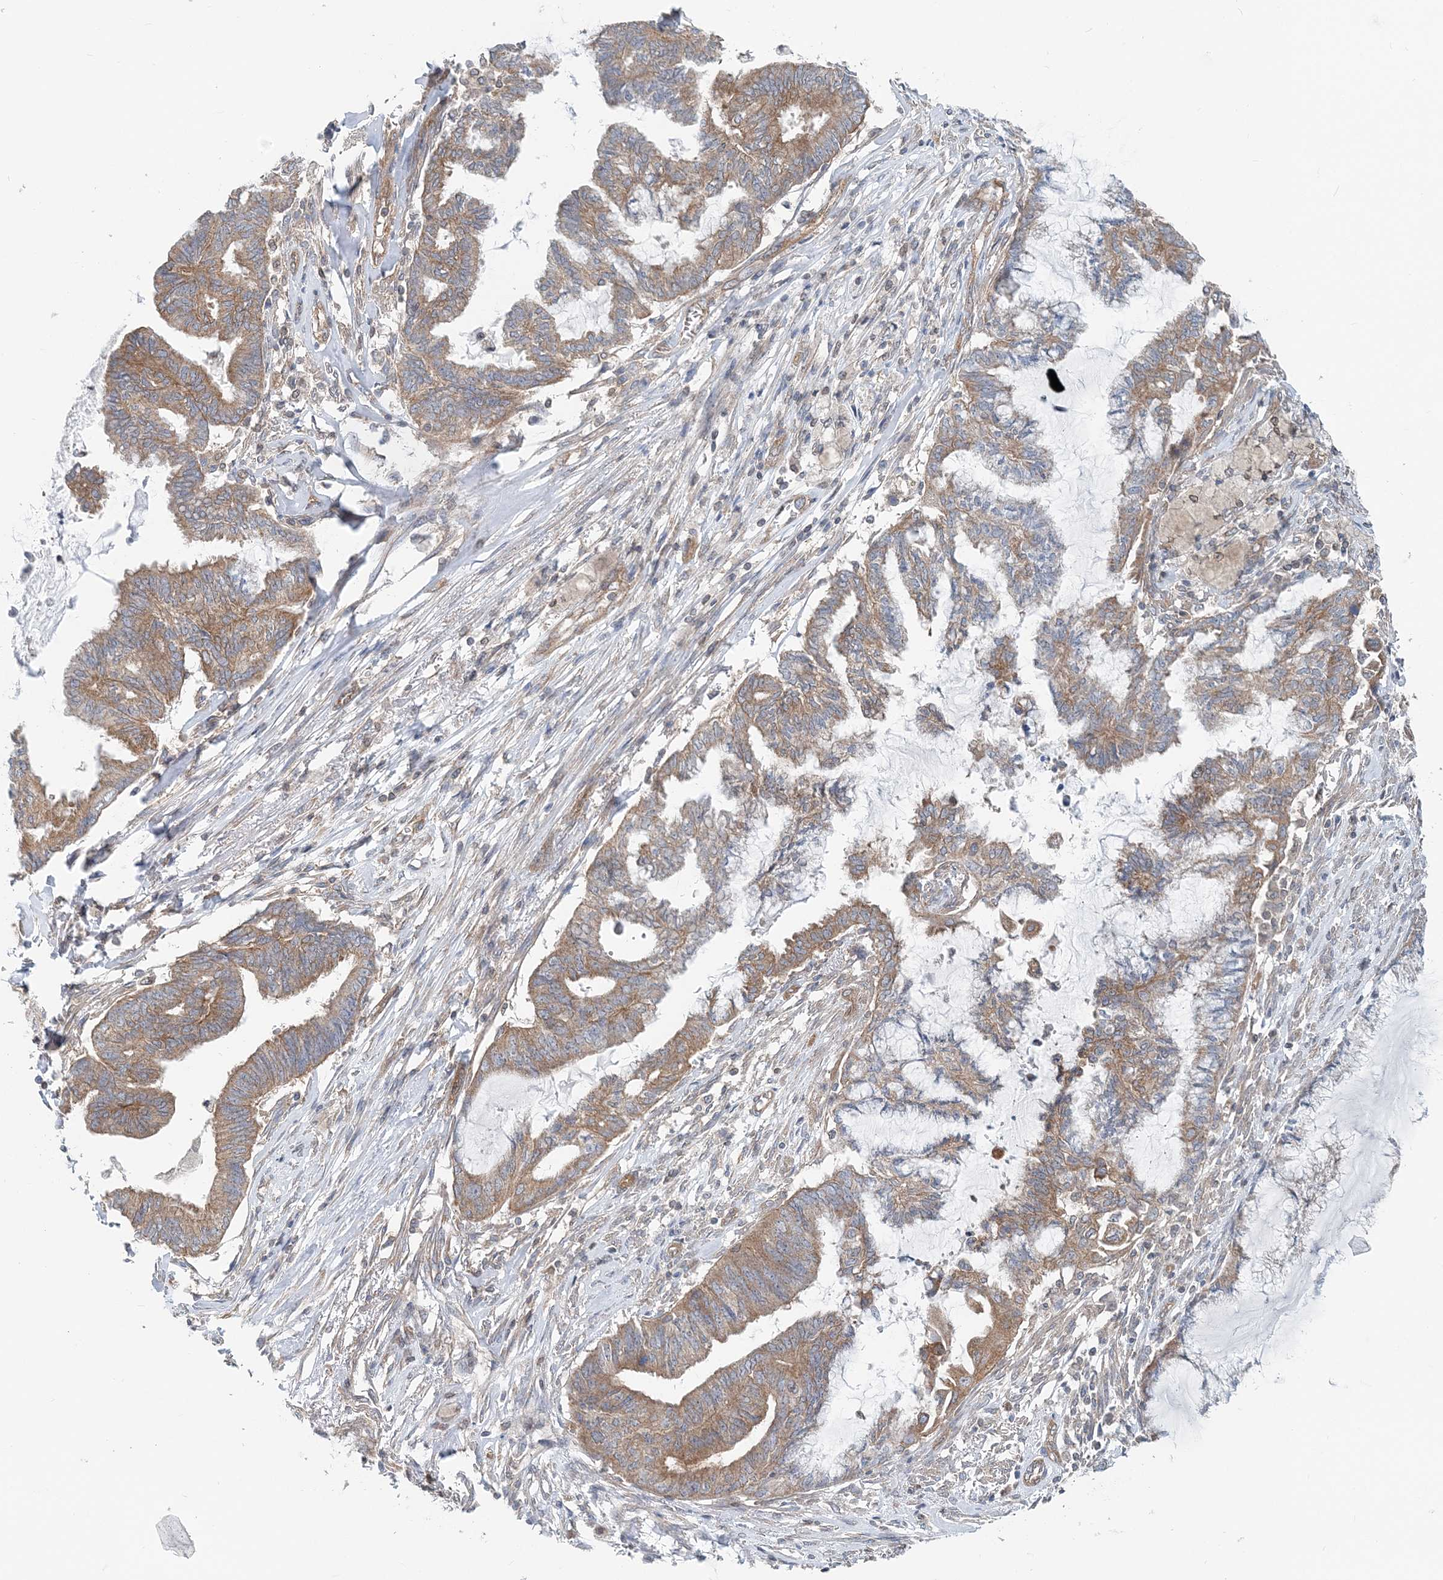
{"staining": {"intensity": "moderate", "quantity": ">75%", "location": "cytoplasmic/membranous"}, "tissue": "endometrial cancer", "cell_type": "Tumor cells", "image_type": "cancer", "snomed": [{"axis": "morphology", "description": "Adenocarcinoma, NOS"}, {"axis": "topography", "description": "Endometrium"}], "caption": "Protein expression analysis of human endometrial cancer reveals moderate cytoplasmic/membranous positivity in about >75% of tumor cells.", "gene": "MOB4", "patient": {"sex": "female", "age": 86}}